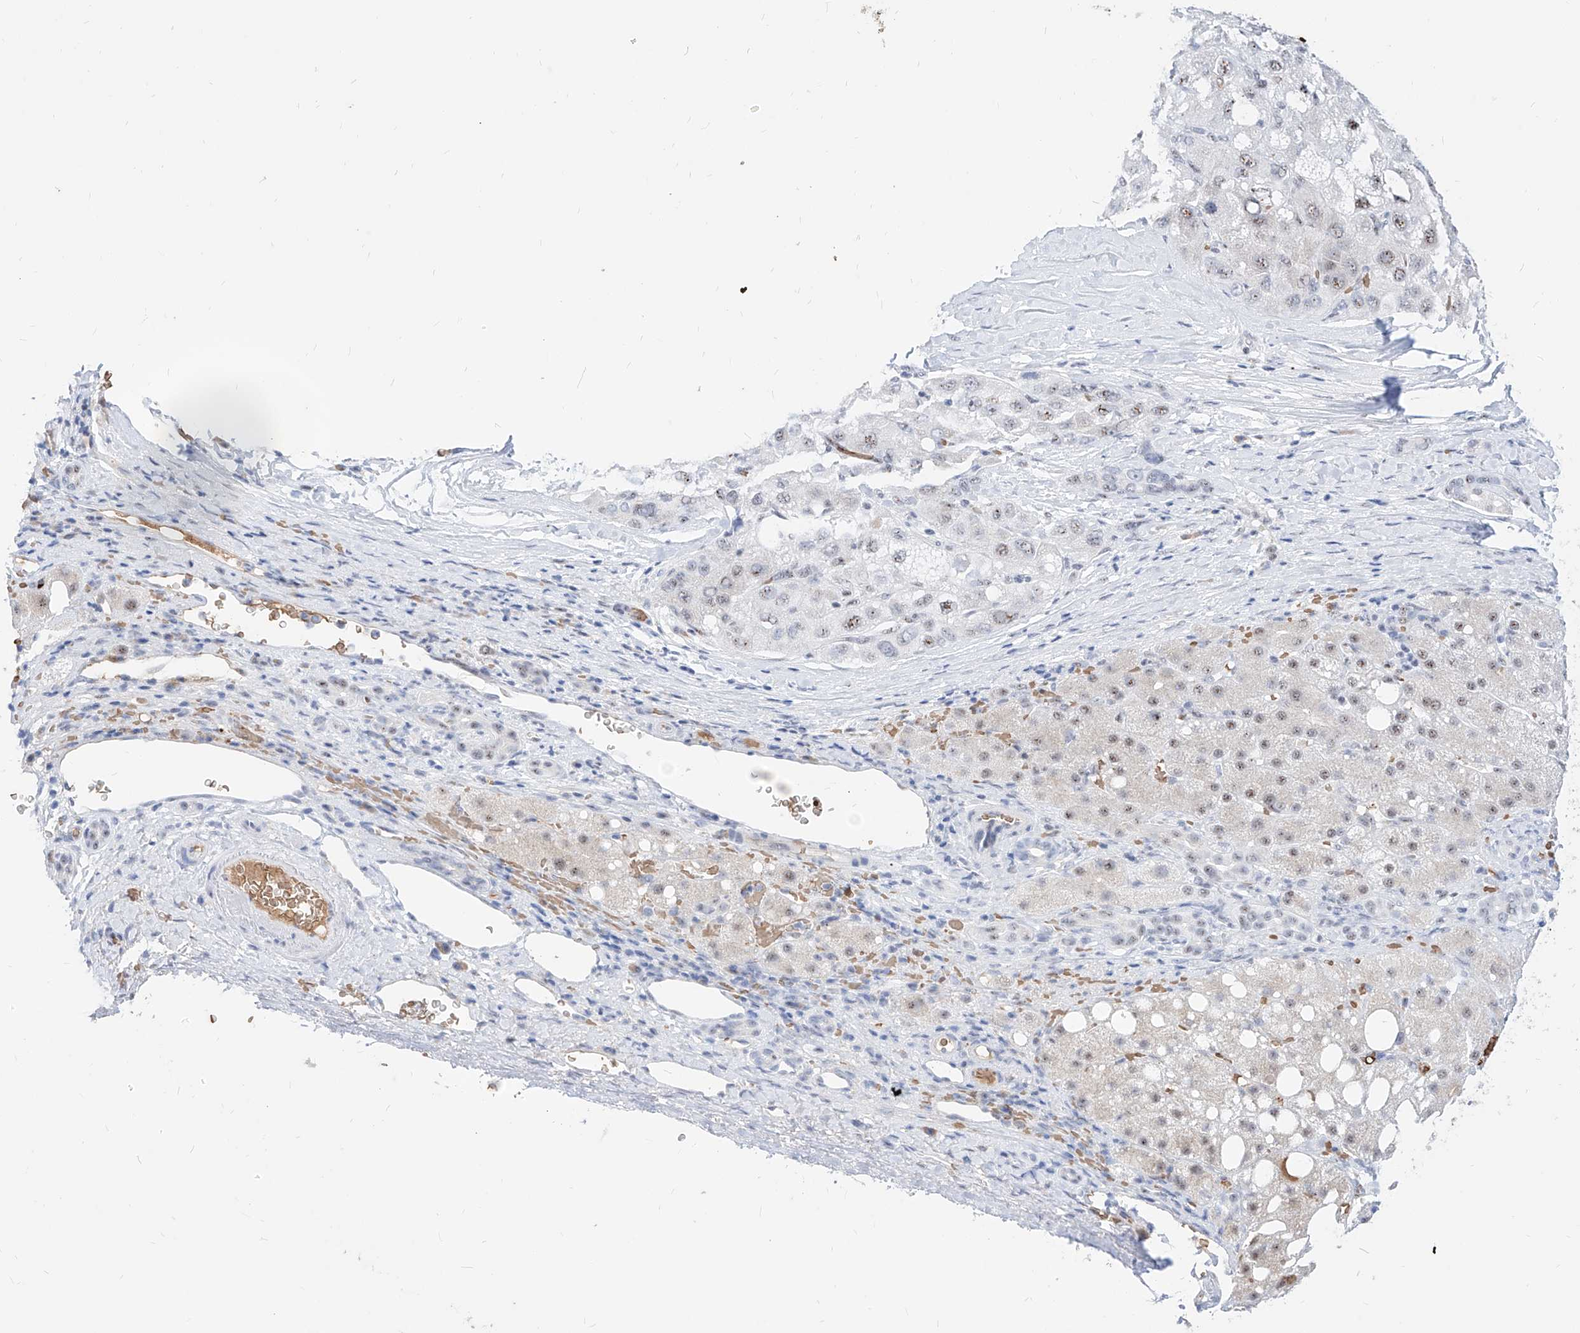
{"staining": {"intensity": "negative", "quantity": "none", "location": "none"}, "tissue": "liver cancer", "cell_type": "Tumor cells", "image_type": "cancer", "snomed": [{"axis": "morphology", "description": "Carcinoma, Hepatocellular, NOS"}, {"axis": "topography", "description": "Liver"}], "caption": "IHC micrograph of liver hepatocellular carcinoma stained for a protein (brown), which demonstrates no positivity in tumor cells.", "gene": "ZFP42", "patient": {"sex": "male", "age": 80}}